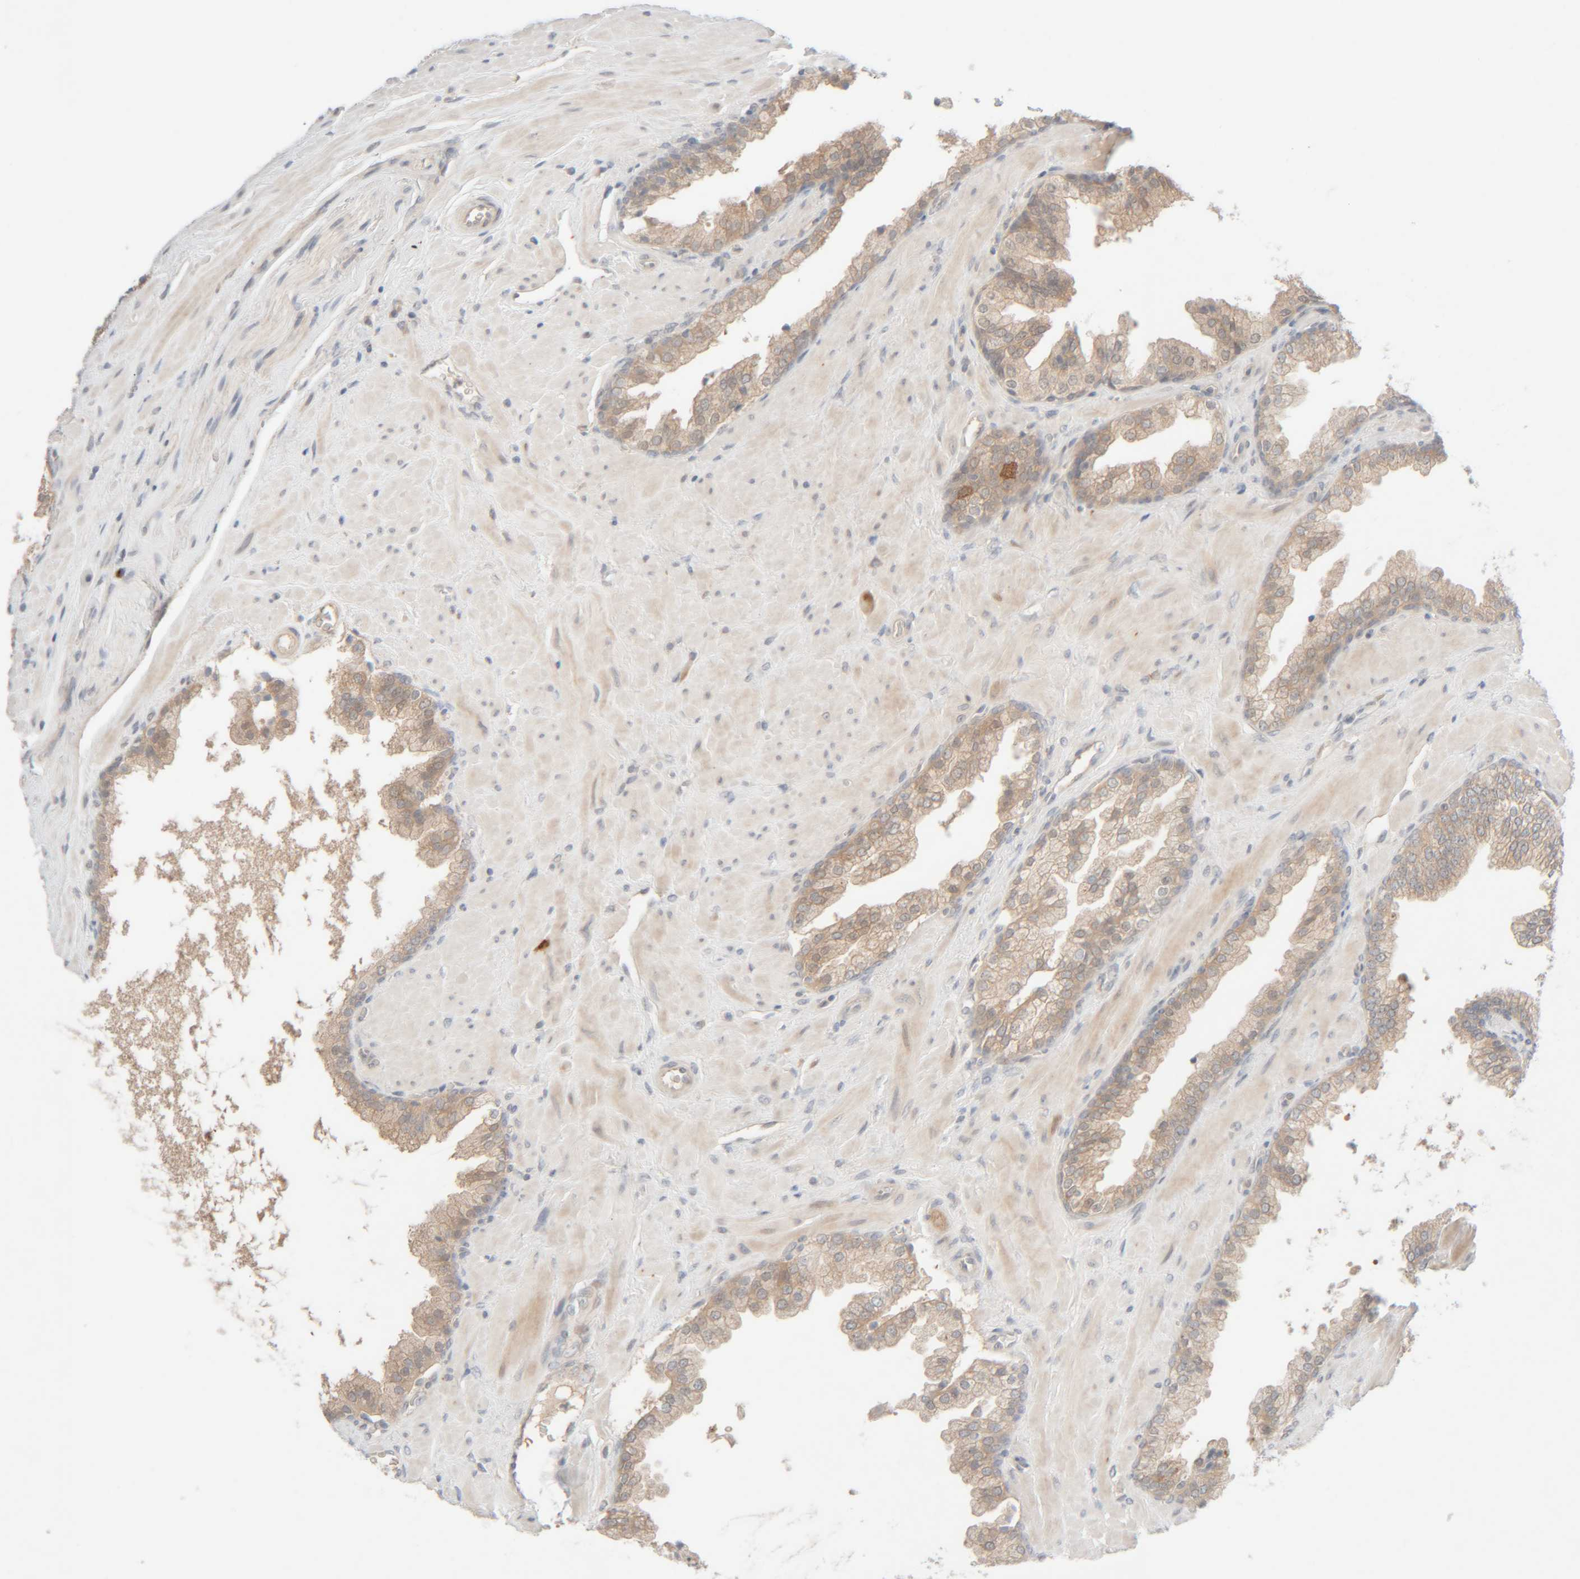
{"staining": {"intensity": "weak", "quantity": "25%-75%", "location": "cytoplasmic/membranous"}, "tissue": "prostate cancer", "cell_type": "Tumor cells", "image_type": "cancer", "snomed": [{"axis": "morphology", "description": "Adenocarcinoma, Low grade"}, {"axis": "topography", "description": "Prostate"}], "caption": "A low amount of weak cytoplasmic/membranous staining is present in approximately 25%-75% of tumor cells in prostate low-grade adenocarcinoma tissue.", "gene": "CHKA", "patient": {"sex": "male", "age": 71}}